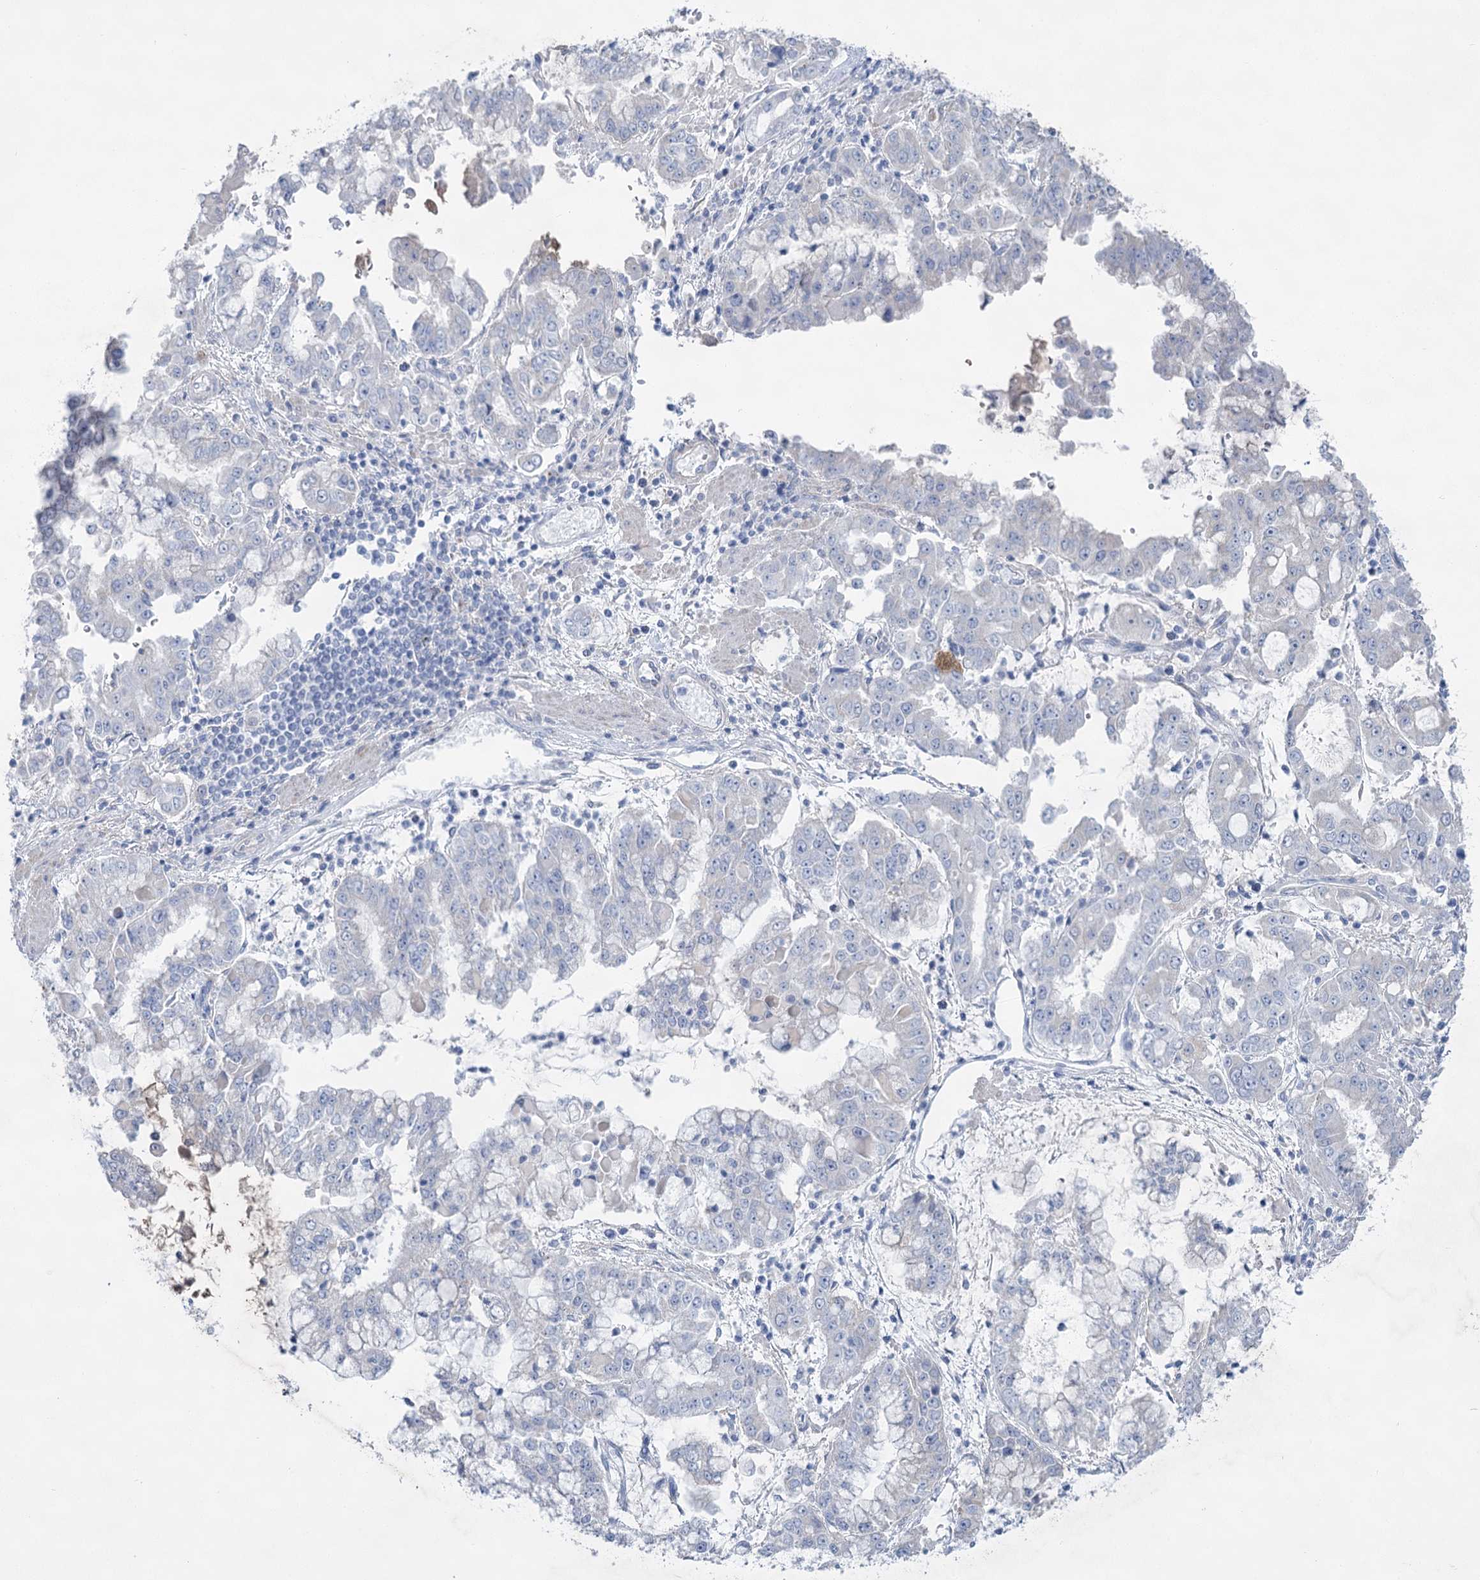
{"staining": {"intensity": "negative", "quantity": "none", "location": "none"}, "tissue": "stomach cancer", "cell_type": "Tumor cells", "image_type": "cancer", "snomed": [{"axis": "morphology", "description": "Adenocarcinoma, NOS"}, {"axis": "topography", "description": "Stomach"}], "caption": "High power microscopy photomicrograph of an immunohistochemistry photomicrograph of stomach adenocarcinoma, revealing no significant expression in tumor cells.", "gene": "CCDC88A", "patient": {"sex": "male", "age": 76}}